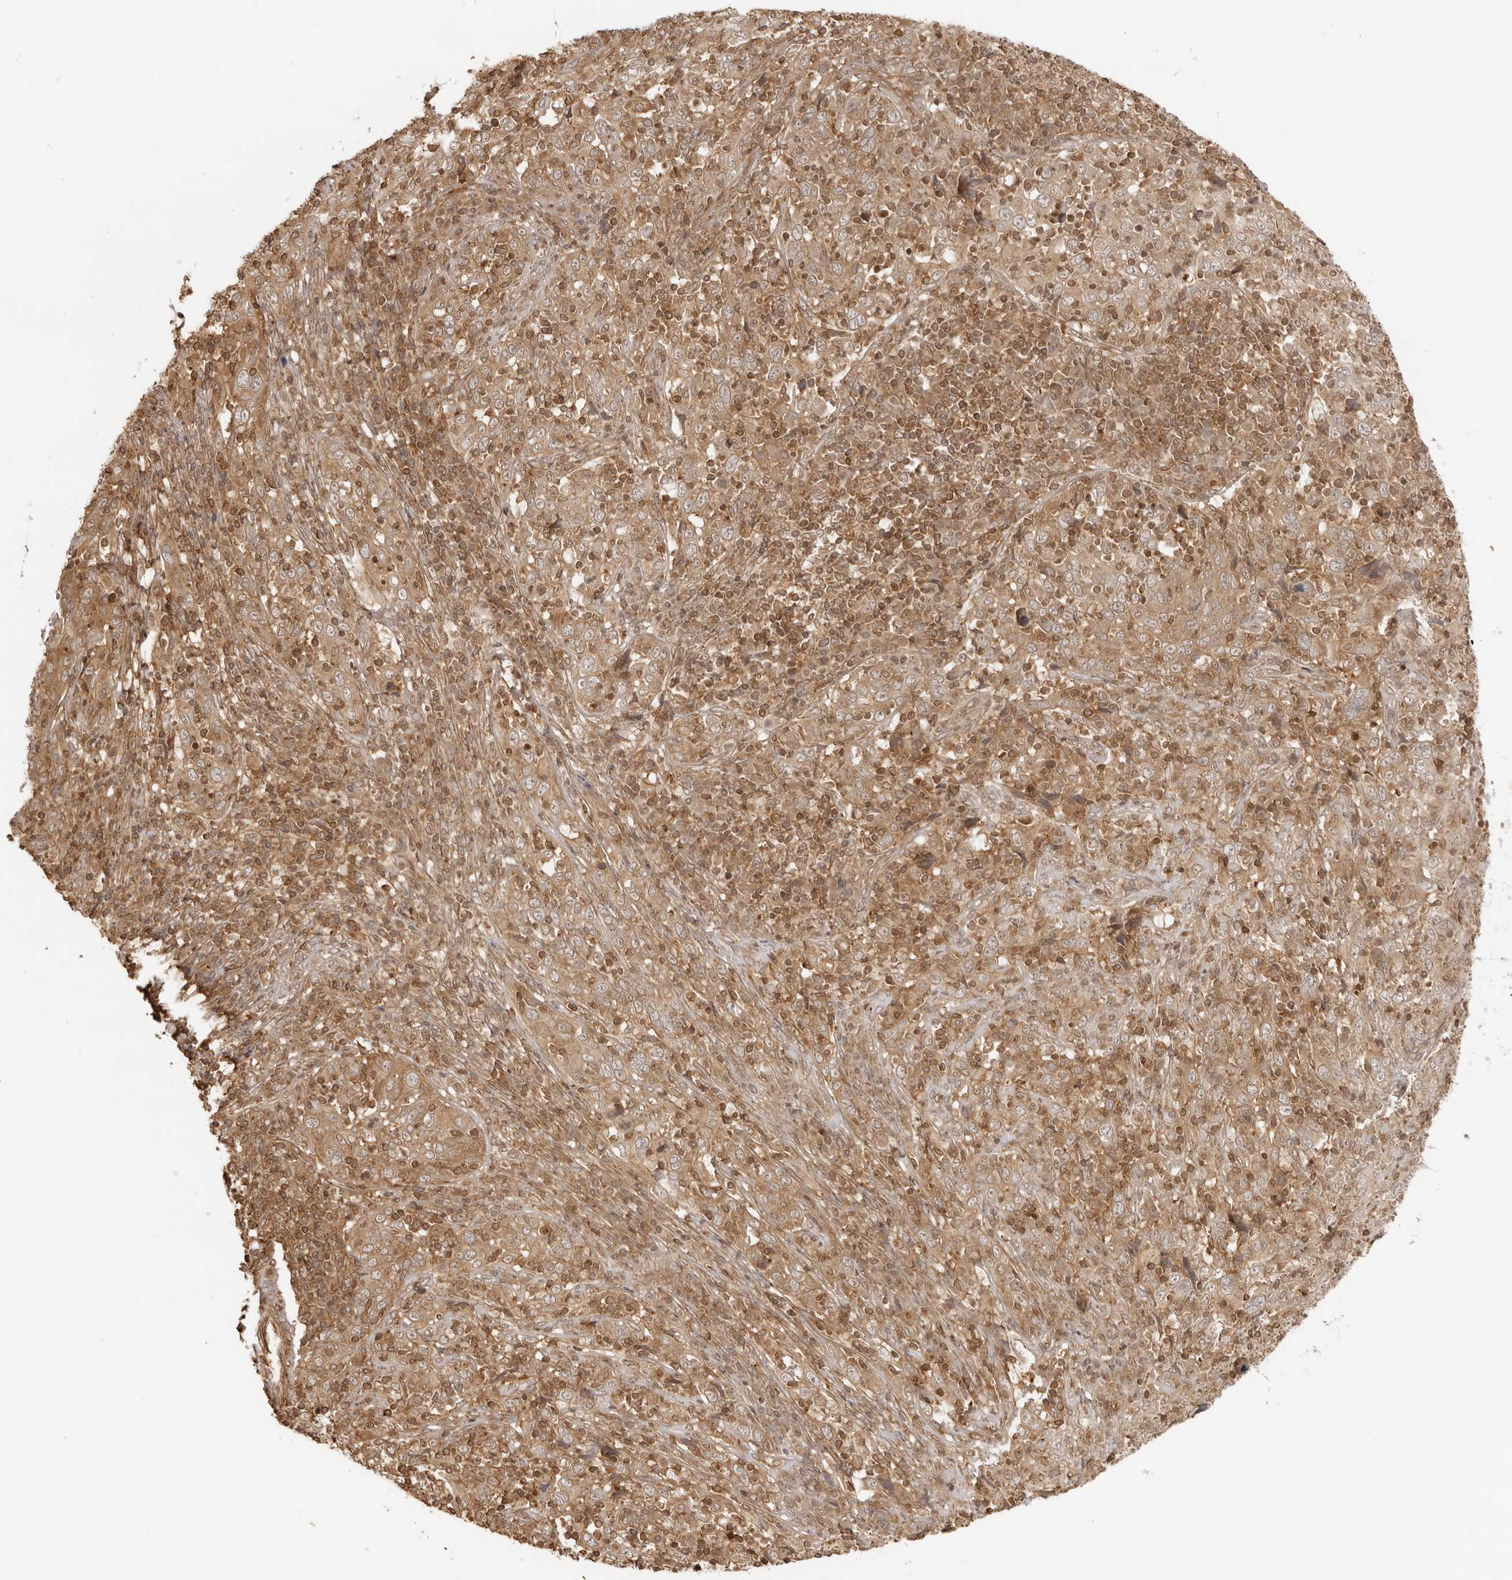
{"staining": {"intensity": "moderate", "quantity": ">75%", "location": "cytoplasmic/membranous"}, "tissue": "cervical cancer", "cell_type": "Tumor cells", "image_type": "cancer", "snomed": [{"axis": "morphology", "description": "Squamous cell carcinoma, NOS"}, {"axis": "topography", "description": "Cervix"}], "caption": "The immunohistochemical stain highlights moderate cytoplasmic/membranous positivity in tumor cells of cervical cancer (squamous cell carcinoma) tissue. Using DAB (3,3'-diaminobenzidine) (brown) and hematoxylin (blue) stains, captured at high magnification using brightfield microscopy.", "gene": "IKBKE", "patient": {"sex": "female", "age": 46}}